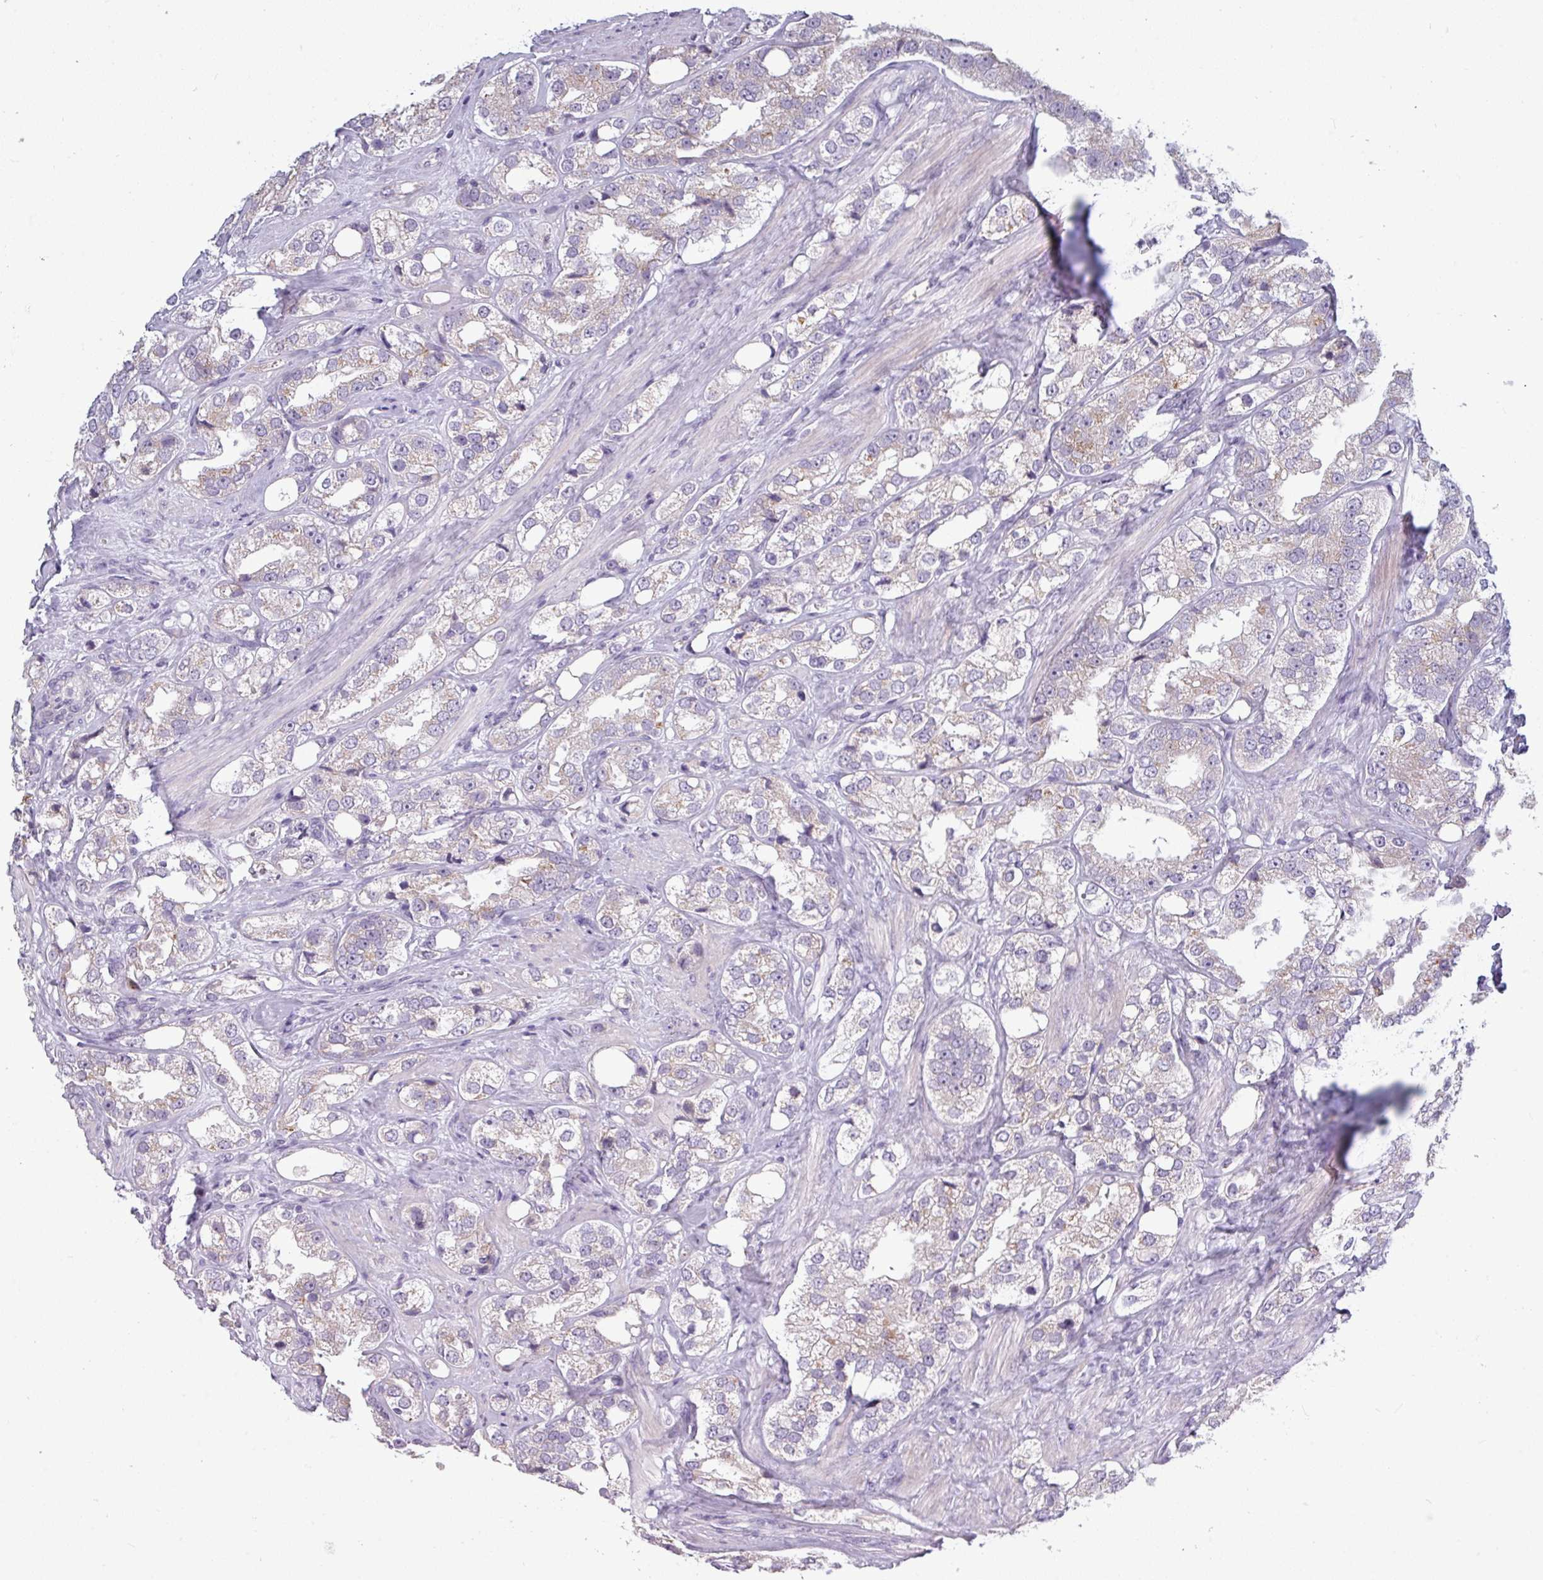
{"staining": {"intensity": "negative", "quantity": "none", "location": "none"}, "tissue": "prostate cancer", "cell_type": "Tumor cells", "image_type": "cancer", "snomed": [{"axis": "morphology", "description": "Adenocarcinoma, NOS"}, {"axis": "topography", "description": "Prostate"}], "caption": "This photomicrograph is of adenocarcinoma (prostate) stained with immunohistochemistry to label a protein in brown with the nuclei are counter-stained blue. There is no positivity in tumor cells.", "gene": "SLC26A9", "patient": {"sex": "male", "age": 79}}